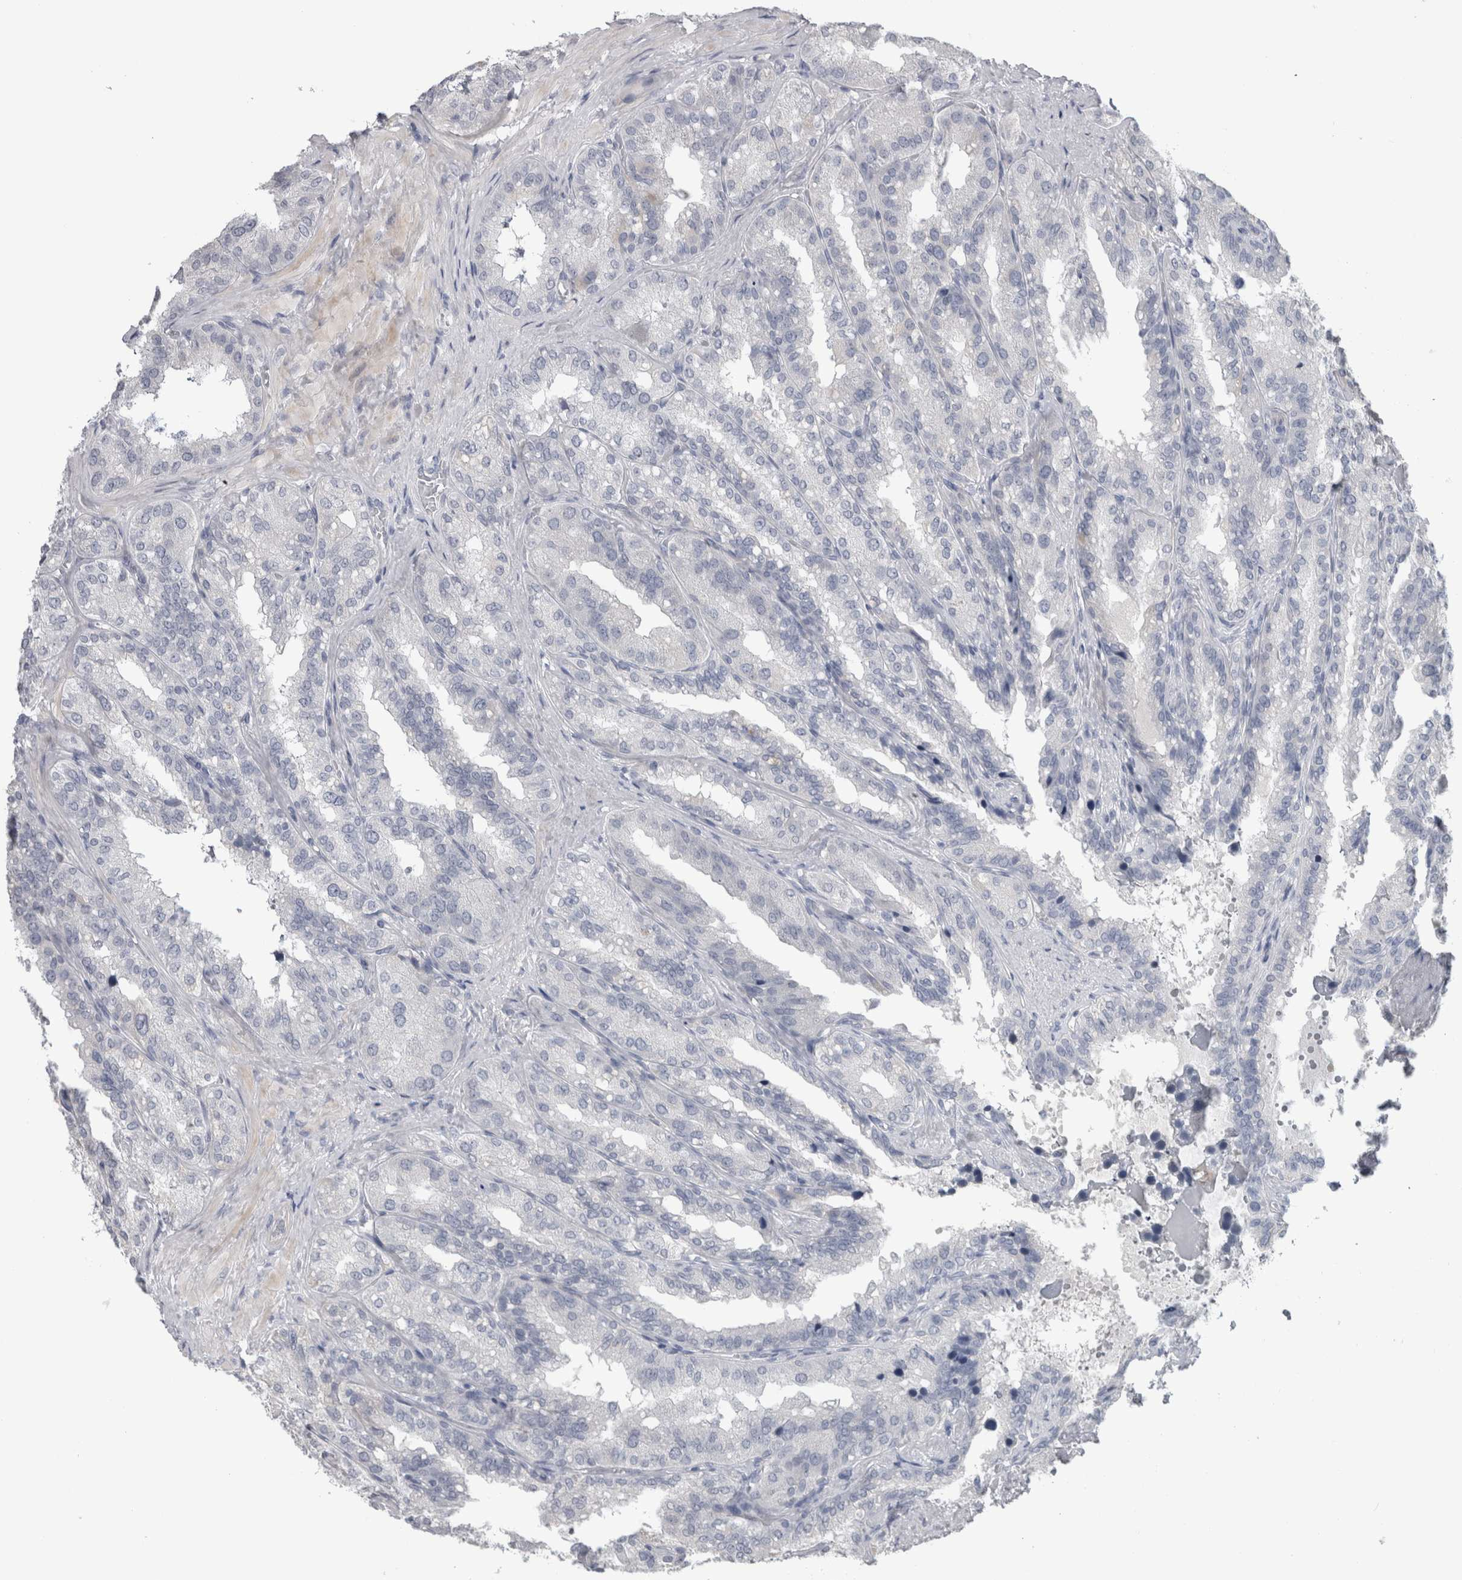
{"staining": {"intensity": "negative", "quantity": "none", "location": "none"}, "tissue": "seminal vesicle", "cell_type": "Glandular cells", "image_type": "normal", "snomed": [{"axis": "morphology", "description": "Normal tissue, NOS"}, {"axis": "topography", "description": "Prostate"}, {"axis": "topography", "description": "Seminal veicle"}], "caption": "A histopathology image of seminal vesicle stained for a protein displays no brown staining in glandular cells. The staining was performed using DAB to visualize the protein expression in brown, while the nuclei were stained in blue with hematoxylin (Magnification: 20x).", "gene": "ADAM2", "patient": {"sex": "male", "age": 51}}